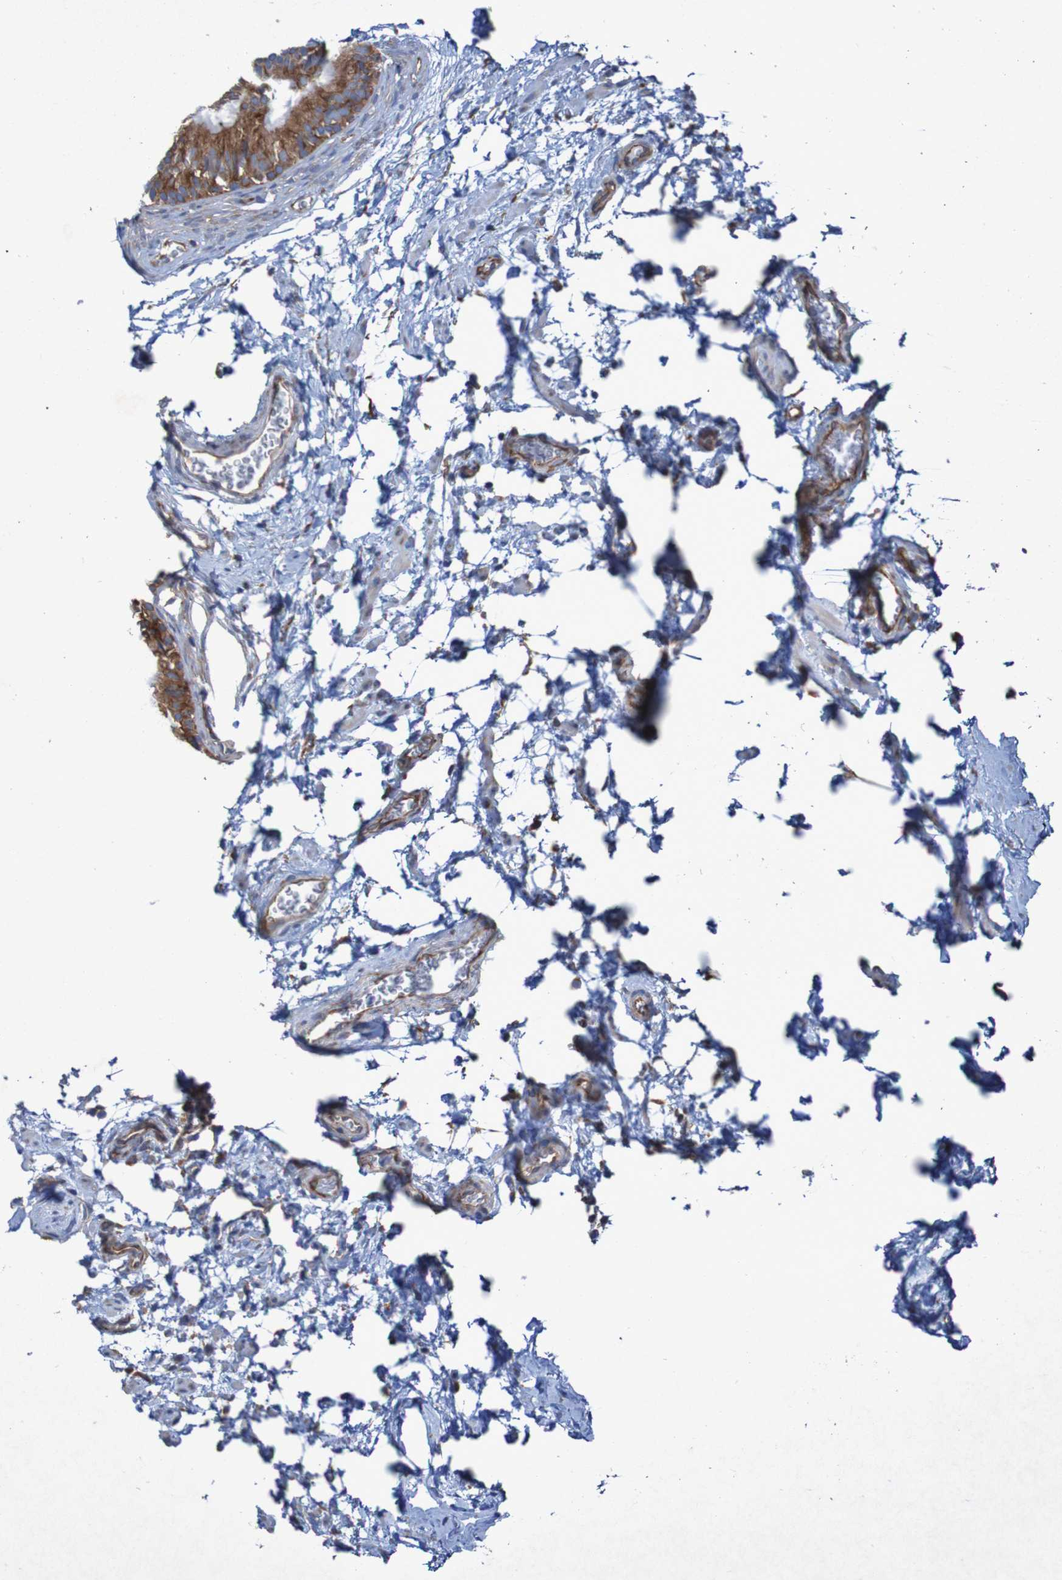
{"staining": {"intensity": "strong", "quantity": ">75%", "location": "cytoplasmic/membranous"}, "tissue": "epididymis", "cell_type": "Glandular cells", "image_type": "normal", "snomed": [{"axis": "morphology", "description": "Normal tissue, NOS"}, {"axis": "topography", "description": "Epididymis"}], "caption": "A micrograph showing strong cytoplasmic/membranous expression in about >75% of glandular cells in benign epididymis, as visualized by brown immunohistochemical staining.", "gene": "RPL10L", "patient": {"sex": "male", "age": 36}}